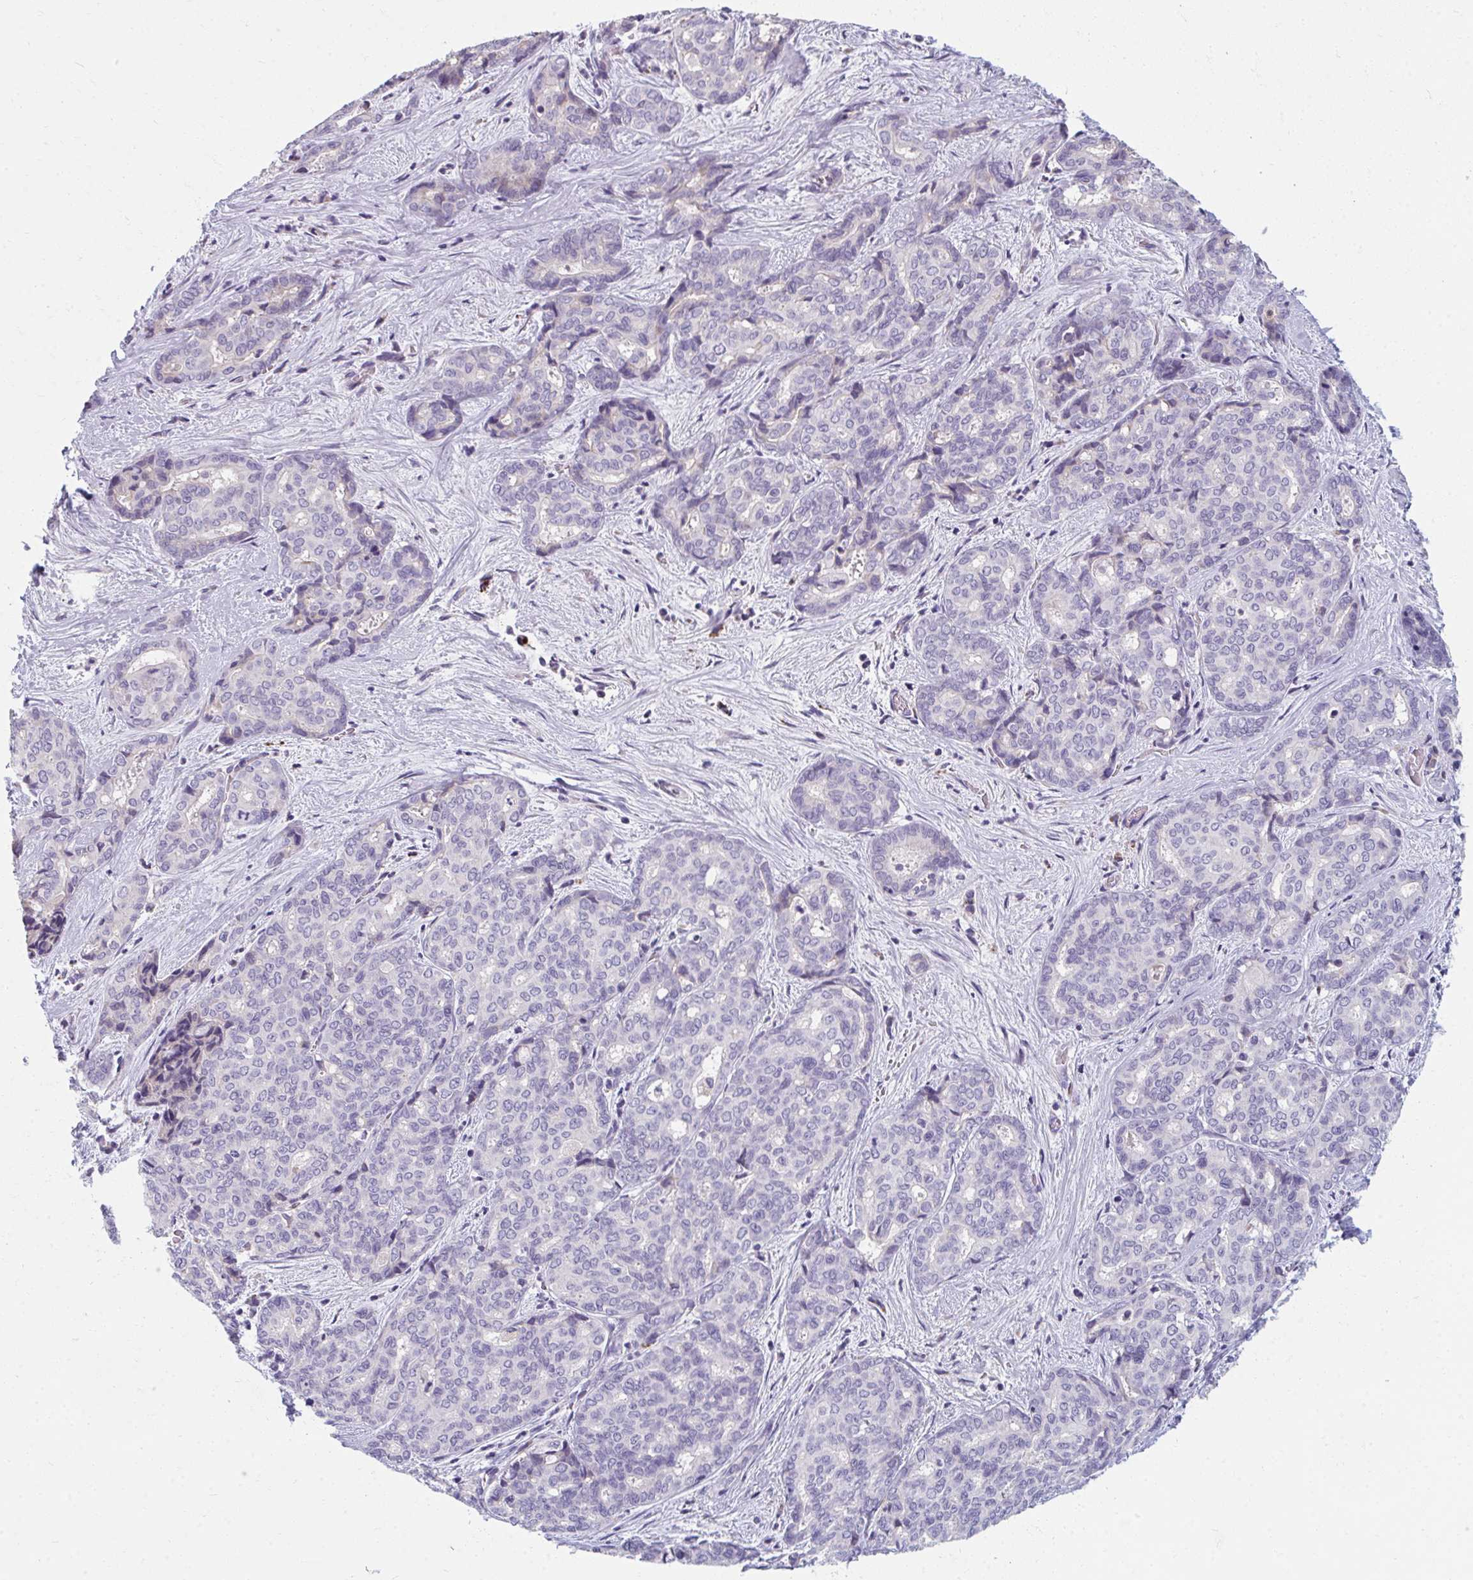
{"staining": {"intensity": "negative", "quantity": "none", "location": "none"}, "tissue": "liver cancer", "cell_type": "Tumor cells", "image_type": "cancer", "snomed": [{"axis": "morphology", "description": "Cholangiocarcinoma"}, {"axis": "topography", "description": "Liver"}], "caption": "An image of human liver cancer (cholangiocarcinoma) is negative for staining in tumor cells.", "gene": "EIF1AD", "patient": {"sex": "female", "age": 64}}